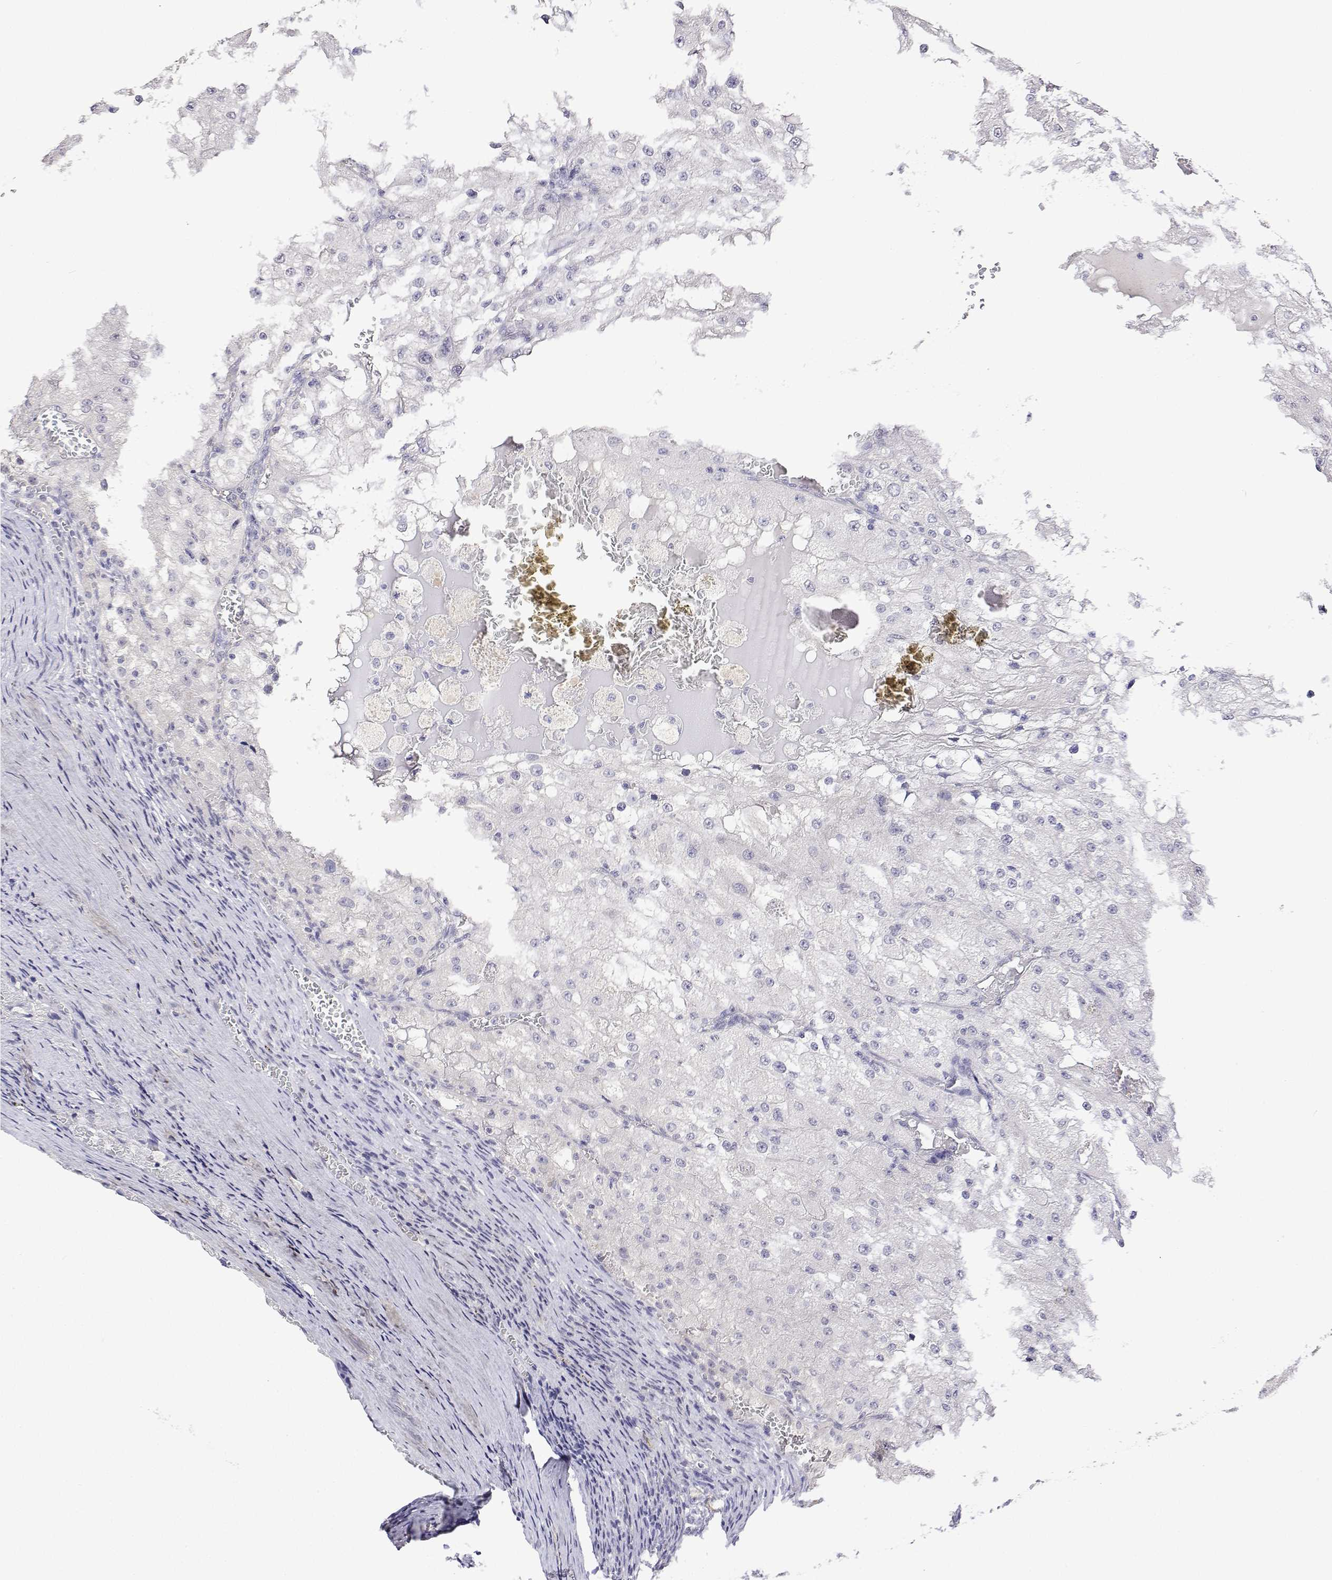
{"staining": {"intensity": "negative", "quantity": "none", "location": "none"}, "tissue": "renal cancer", "cell_type": "Tumor cells", "image_type": "cancer", "snomed": [{"axis": "morphology", "description": "Adenocarcinoma, NOS"}, {"axis": "topography", "description": "Kidney"}], "caption": "This is a histopathology image of immunohistochemistry staining of adenocarcinoma (renal), which shows no positivity in tumor cells.", "gene": "PLCB1", "patient": {"sex": "female", "age": 74}}